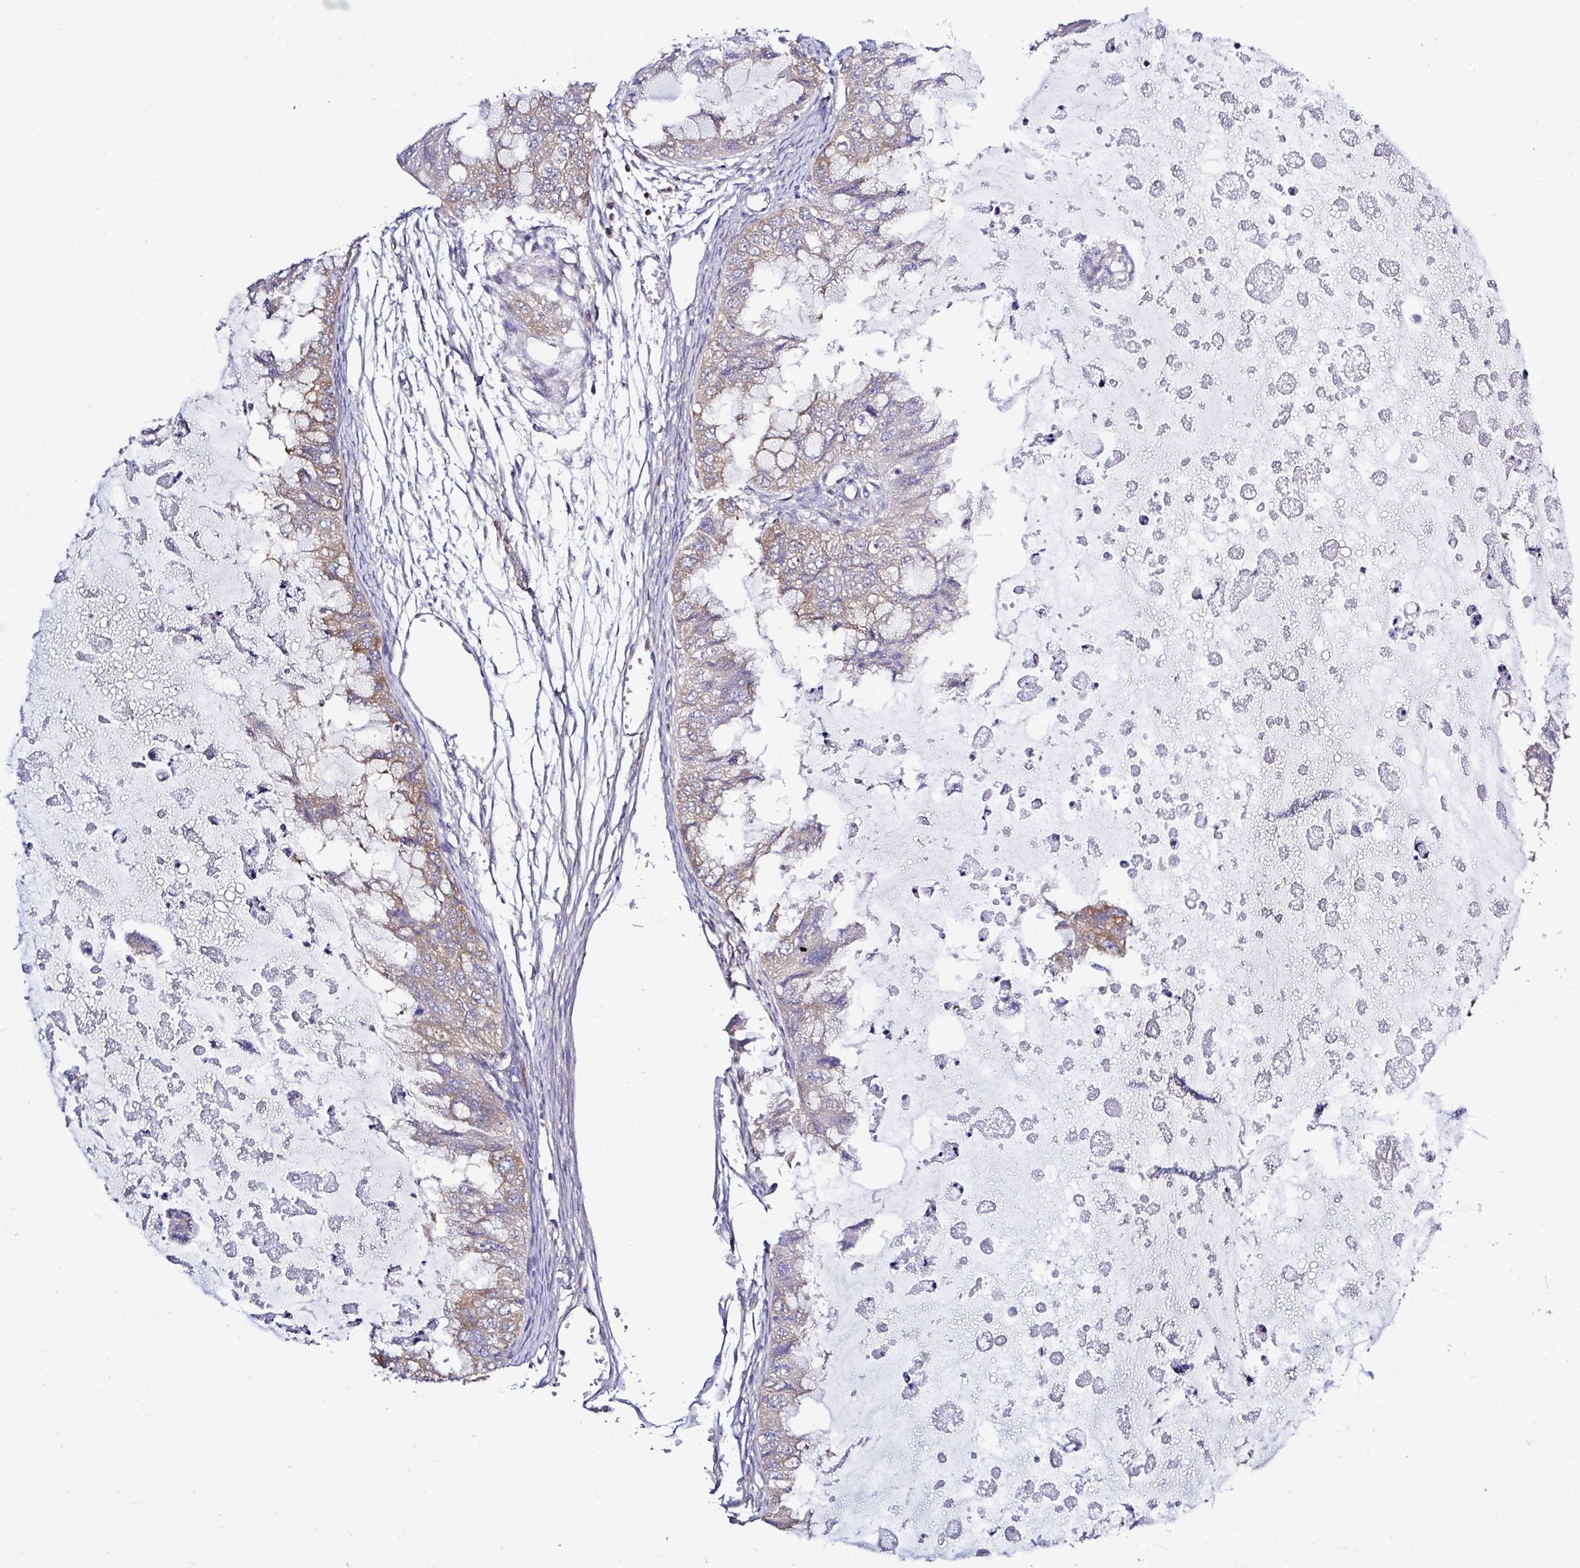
{"staining": {"intensity": "weak", "quantity": "25%-75%", "location": "cytoplasmic/membranous"}, "tissue": "ovarian cancer", "cell_type": "Tumor cells", "image_type": "cancer", "snomed": [{"axis": "morphology", "description": "Cystadenocarcinoma, mucinous, NOS"}, {"axis": "topography", "description": "Ovary"}], "caption": "Tumor cells demonstrate low levels of weak cytoplasmic/membranous expression in approximately 25%-75% of cells in ovarian cancer.", "gene": "LARS1", "patient": {"sex": "female", "age": 72}}